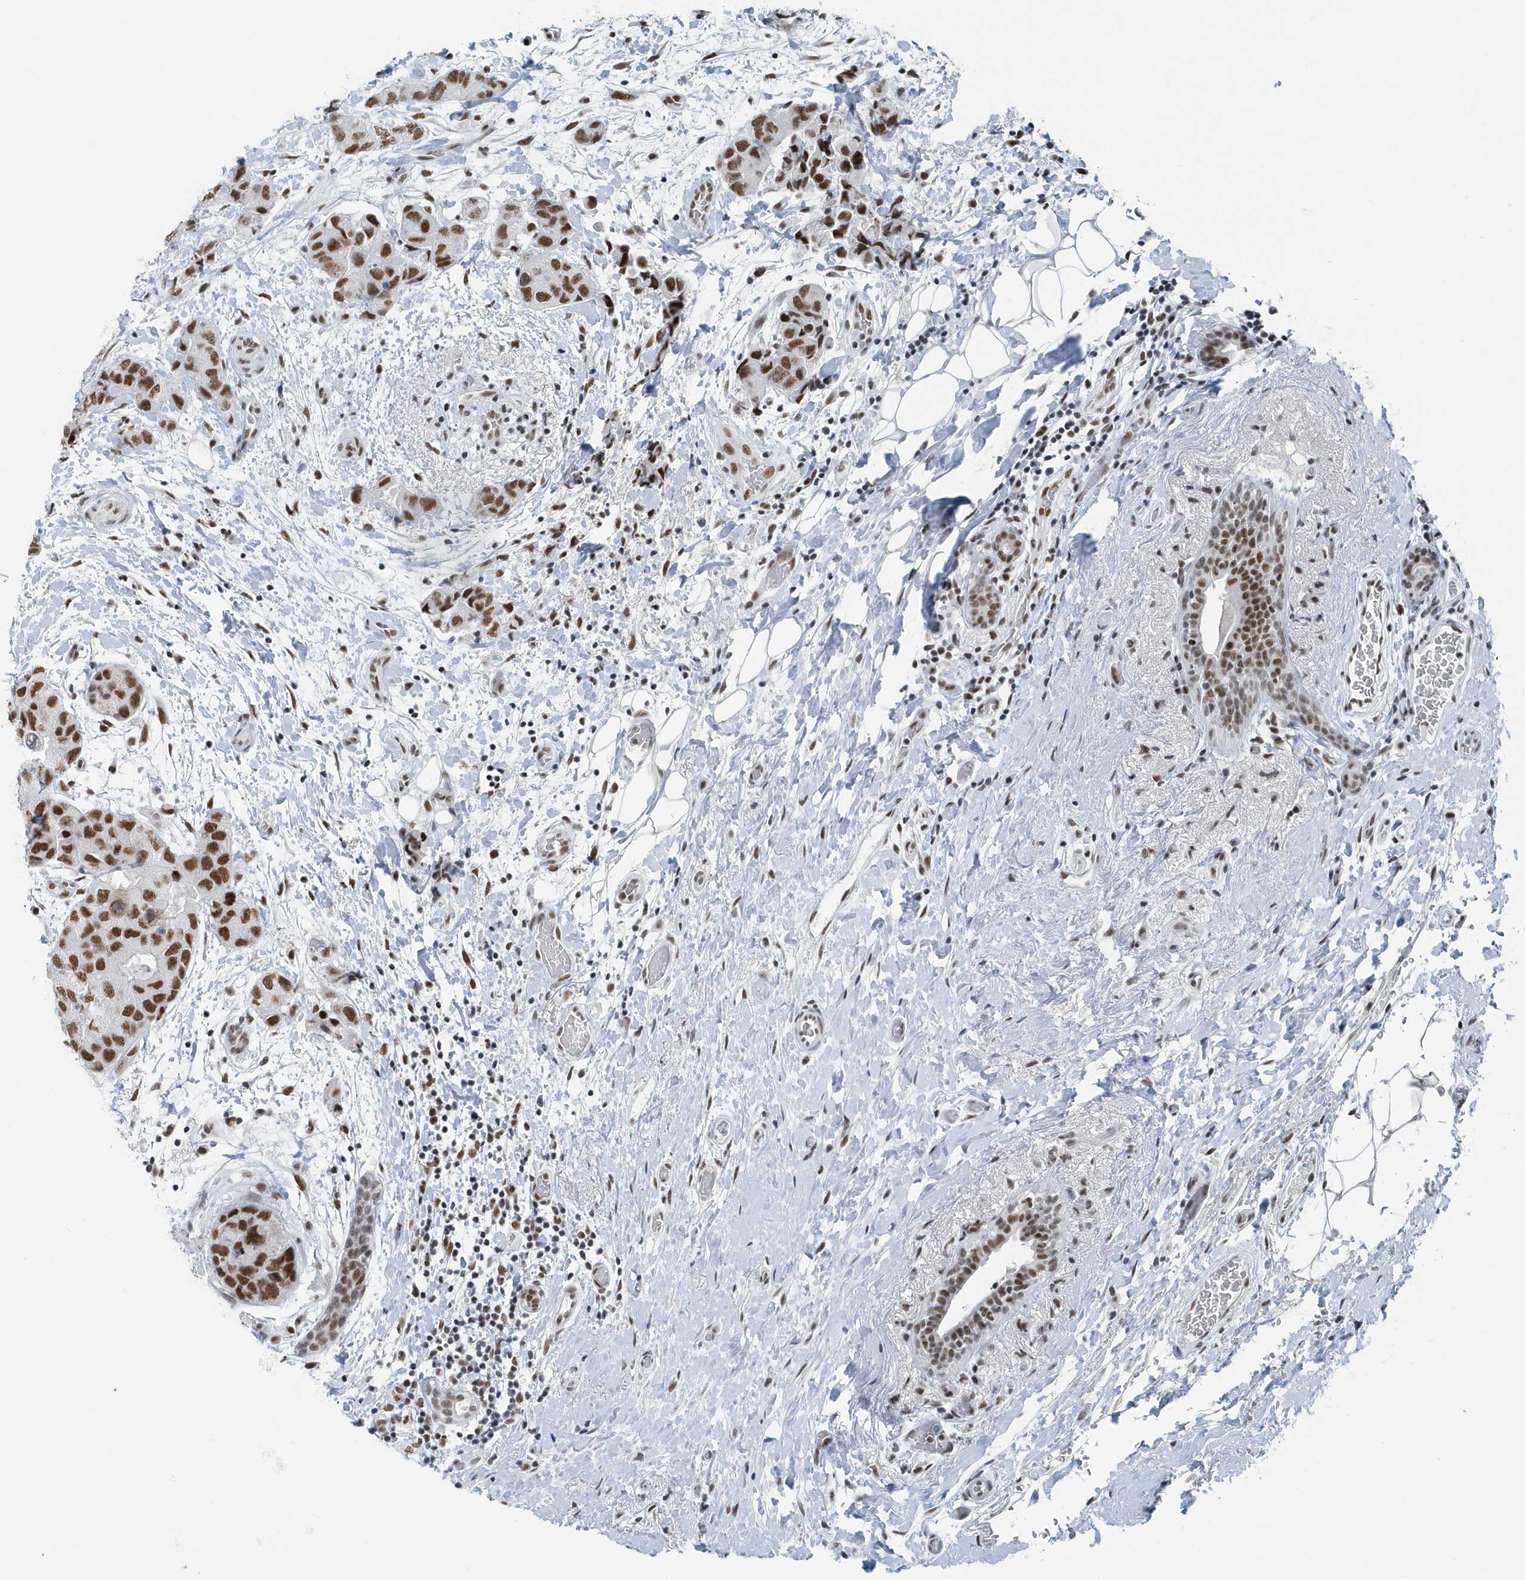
{"staining": {"intensity": "strong", "quantity": ">75%", "location": "nuclear"}, "tissue": "breast cancer", "cell_type": "Tumor cells", "image_type": "cancer", "snomed": [{"axis": "morphology", "description": "Duct carcinoma"}, {"axis": "topography", "description": "Breast"}], "caption": "This is an image of IHC staining of breast cancer, which shows strong expression in the nuclear of tumor cells.", "gene": "FIP1L1", "patient": {"sex": "female", "age": 62}}